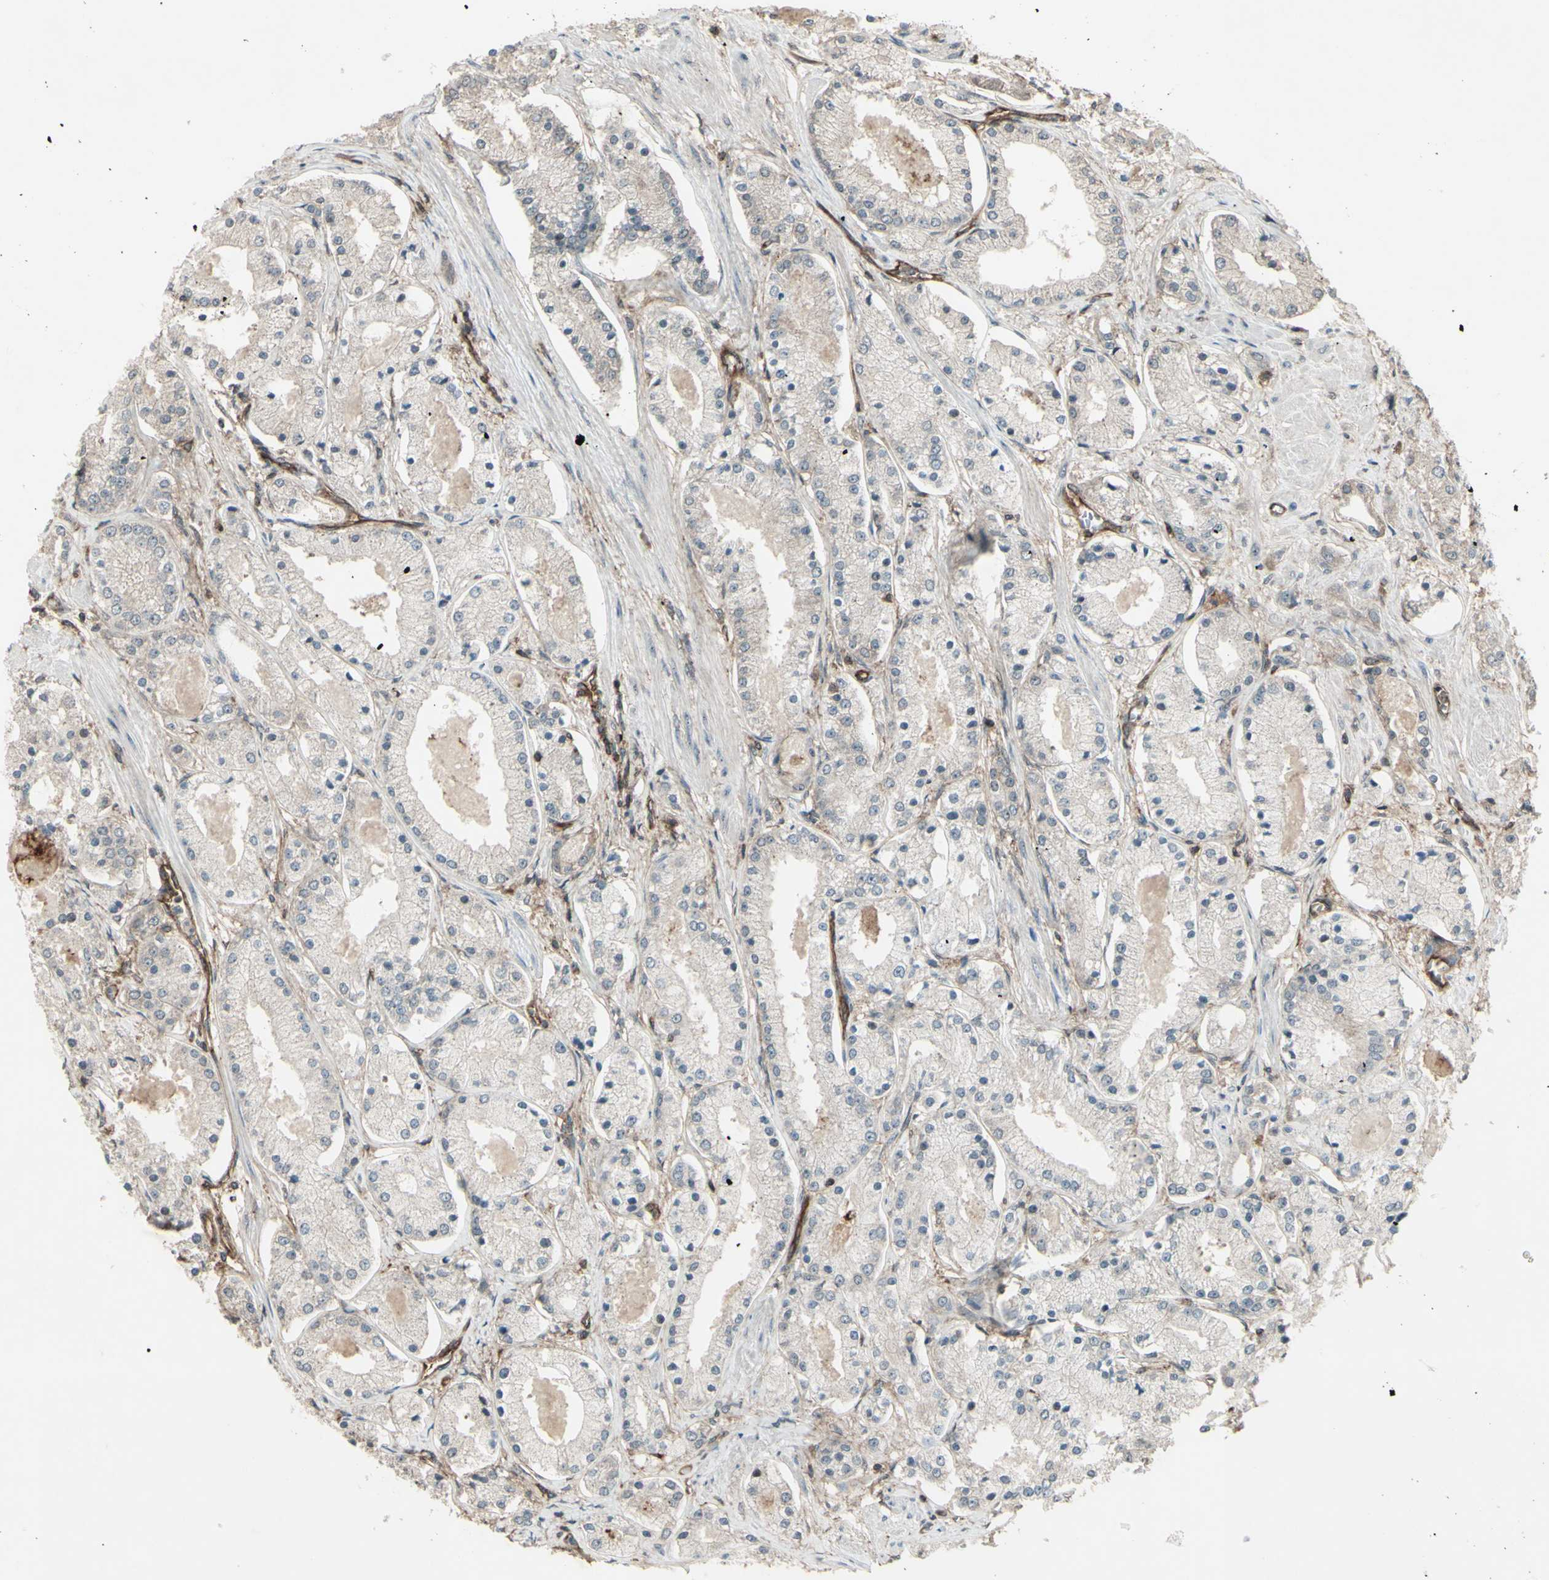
{"staining": {"intensity": "weak", "quantity": "<25%", "location": "cytoplasmic/membranous"}, "tissue": "prostate cancer", "cell_type": "Tumor cells", "image_type": "cancer", "snomed": [{"axis": "morphology", "description": "Adenocarcinoma, High grade"}, {"axis": "topography", "description": "Prostate"}], "caption": "IHC micrograph of neoplastic tissue: adenocarcinoma (high-grade) (prostate) stained with DAB (3,3'-diaminobenzidine) shows no significant protein positivity in tumor cells.", "gene": "FXYD5", "patient": {"sex": "male", "age": 66}}